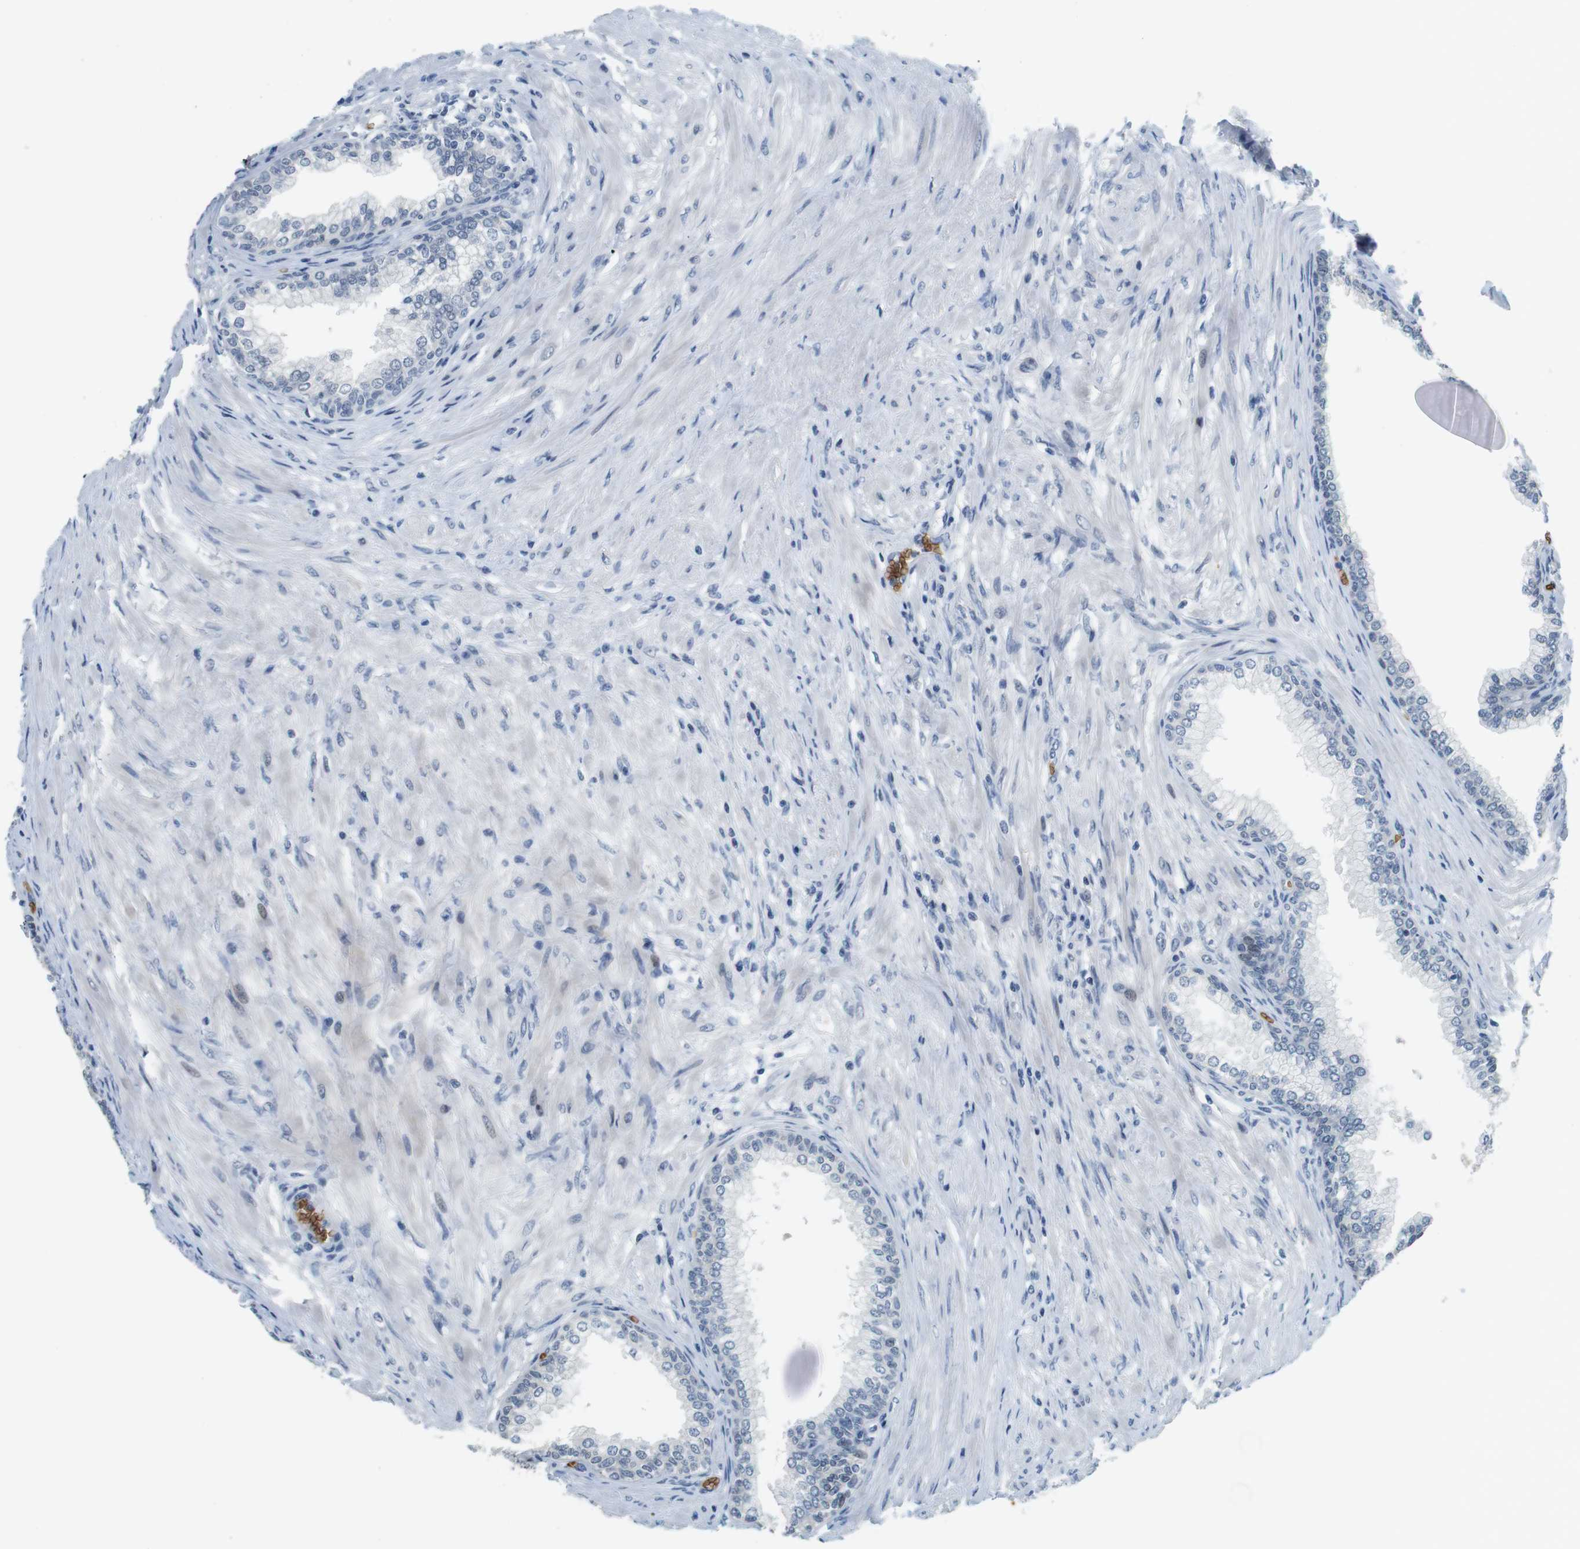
{"staining": {"intensity": "negative", "quantity": "none", "location": "none"}, "tissue": "prostate", "cell_type": "Glandular cells", "image_type": "normal", "snomed": [{"axis": "morphology", "description": "Normal tissue, NOS"}, {"axis": "morphology", "description": "Urothelial carcinoma, Low grade"}, {"axis": "topography", "description": "Urinary bladder"}, {"axis": "topography", "description": "Prostate"}], "caption": "This is a photomicrograph of IHC staining of normal prostate, which shows no staining in glandular cells.", "gene": "SLC4A1", "patient": {"sex": "male", "age": 60}}